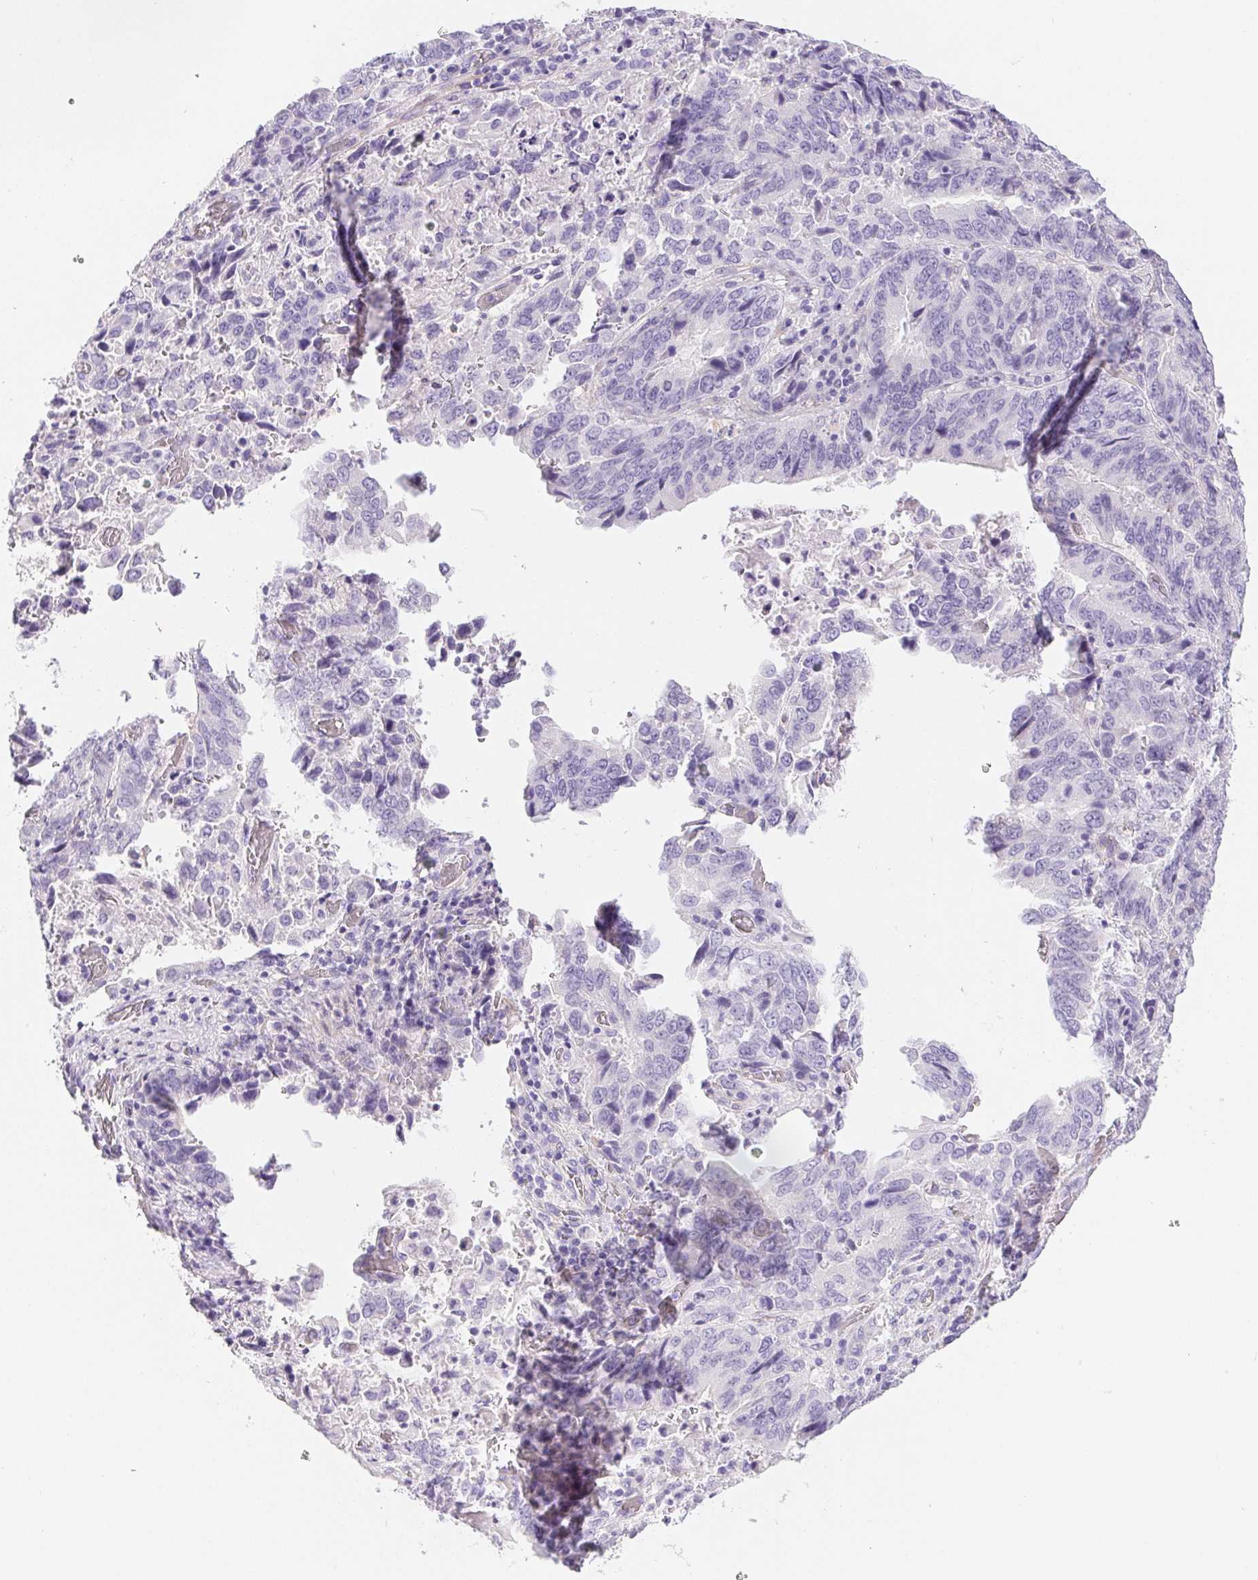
{"staining": {"intensity": "negative", "quantity": "none", "location": "none"}, "tissue": "stomach cancer", "cell_type": "Tumor cells", "image_type": "cancer", "snomed": [{"axis": "morphology", "description": "Adenocarcinoma, NOS"}, {"axis": "topography", "description": "Stomach, upper"}], "caption": "IHC of stomach adenocarcinoma displays no positivity in tumor cells. (IHC, brightfield microscopy, high magnification).", "gene": "PNLIP", "patient": {"sex": "male", "age": 74}}